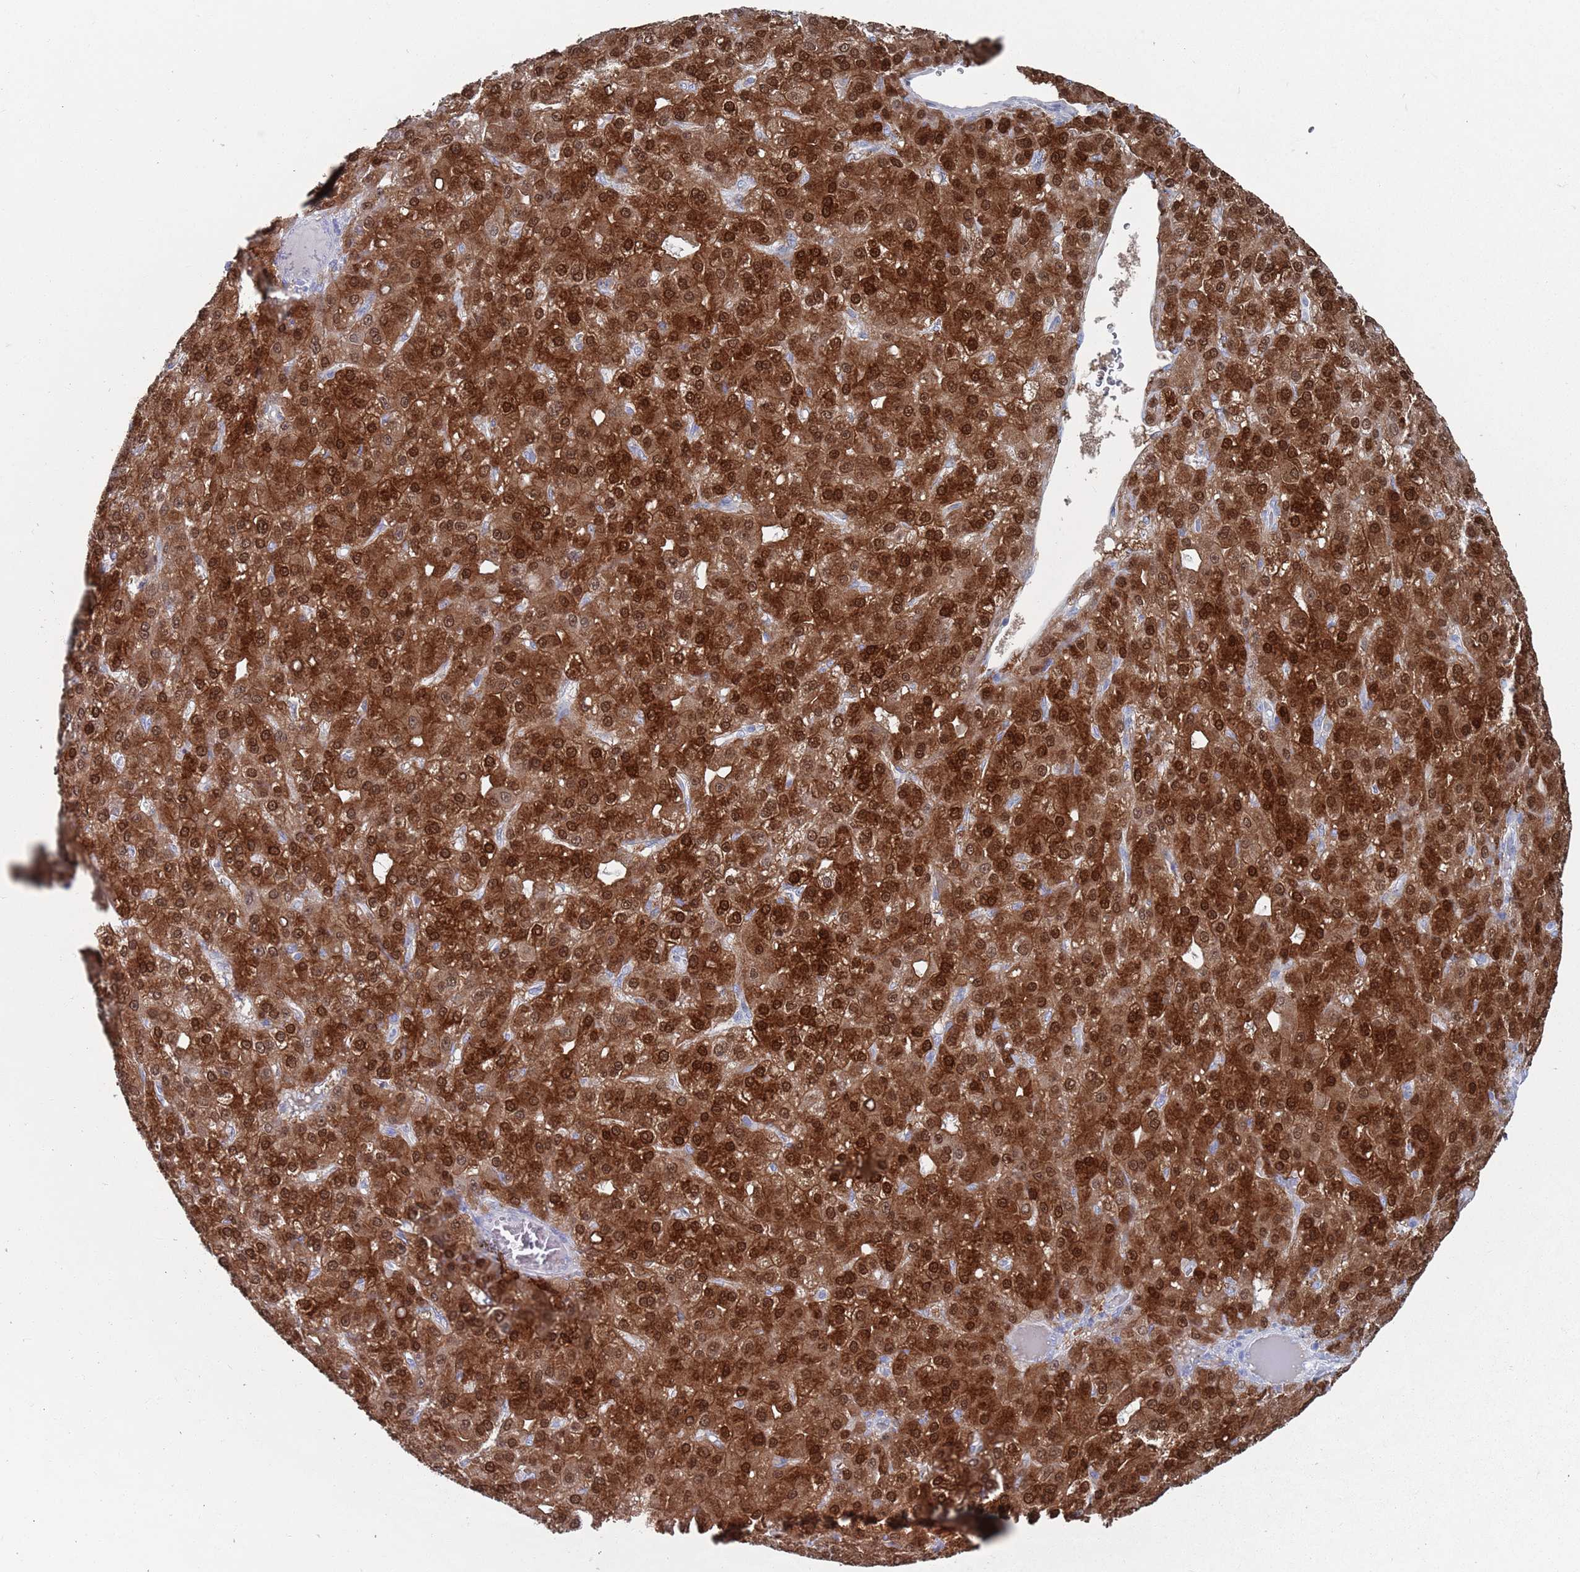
{"staining": {"intensity": "strong", "quantity": ">75%", "location": "cytoplasmic/membranous,nuclear"}, "tissue": "liver cancer", "cell_type": "Tumor cells", "image_type": "cancer", "snomed": [{"axis": "morphology", "description": "Carcinoma, Hepatocellular, NOS"}, {"axis": "topography", "description": "Liver"}], "caption": "Strong cytoplasmic/membranous and nuclear protein positivity is appreciated in about >75% of tumor cells in liver hepatocellular carcinoma.", "gene": "MAT1A", "patient": {"sex": "male", "age": 67}}